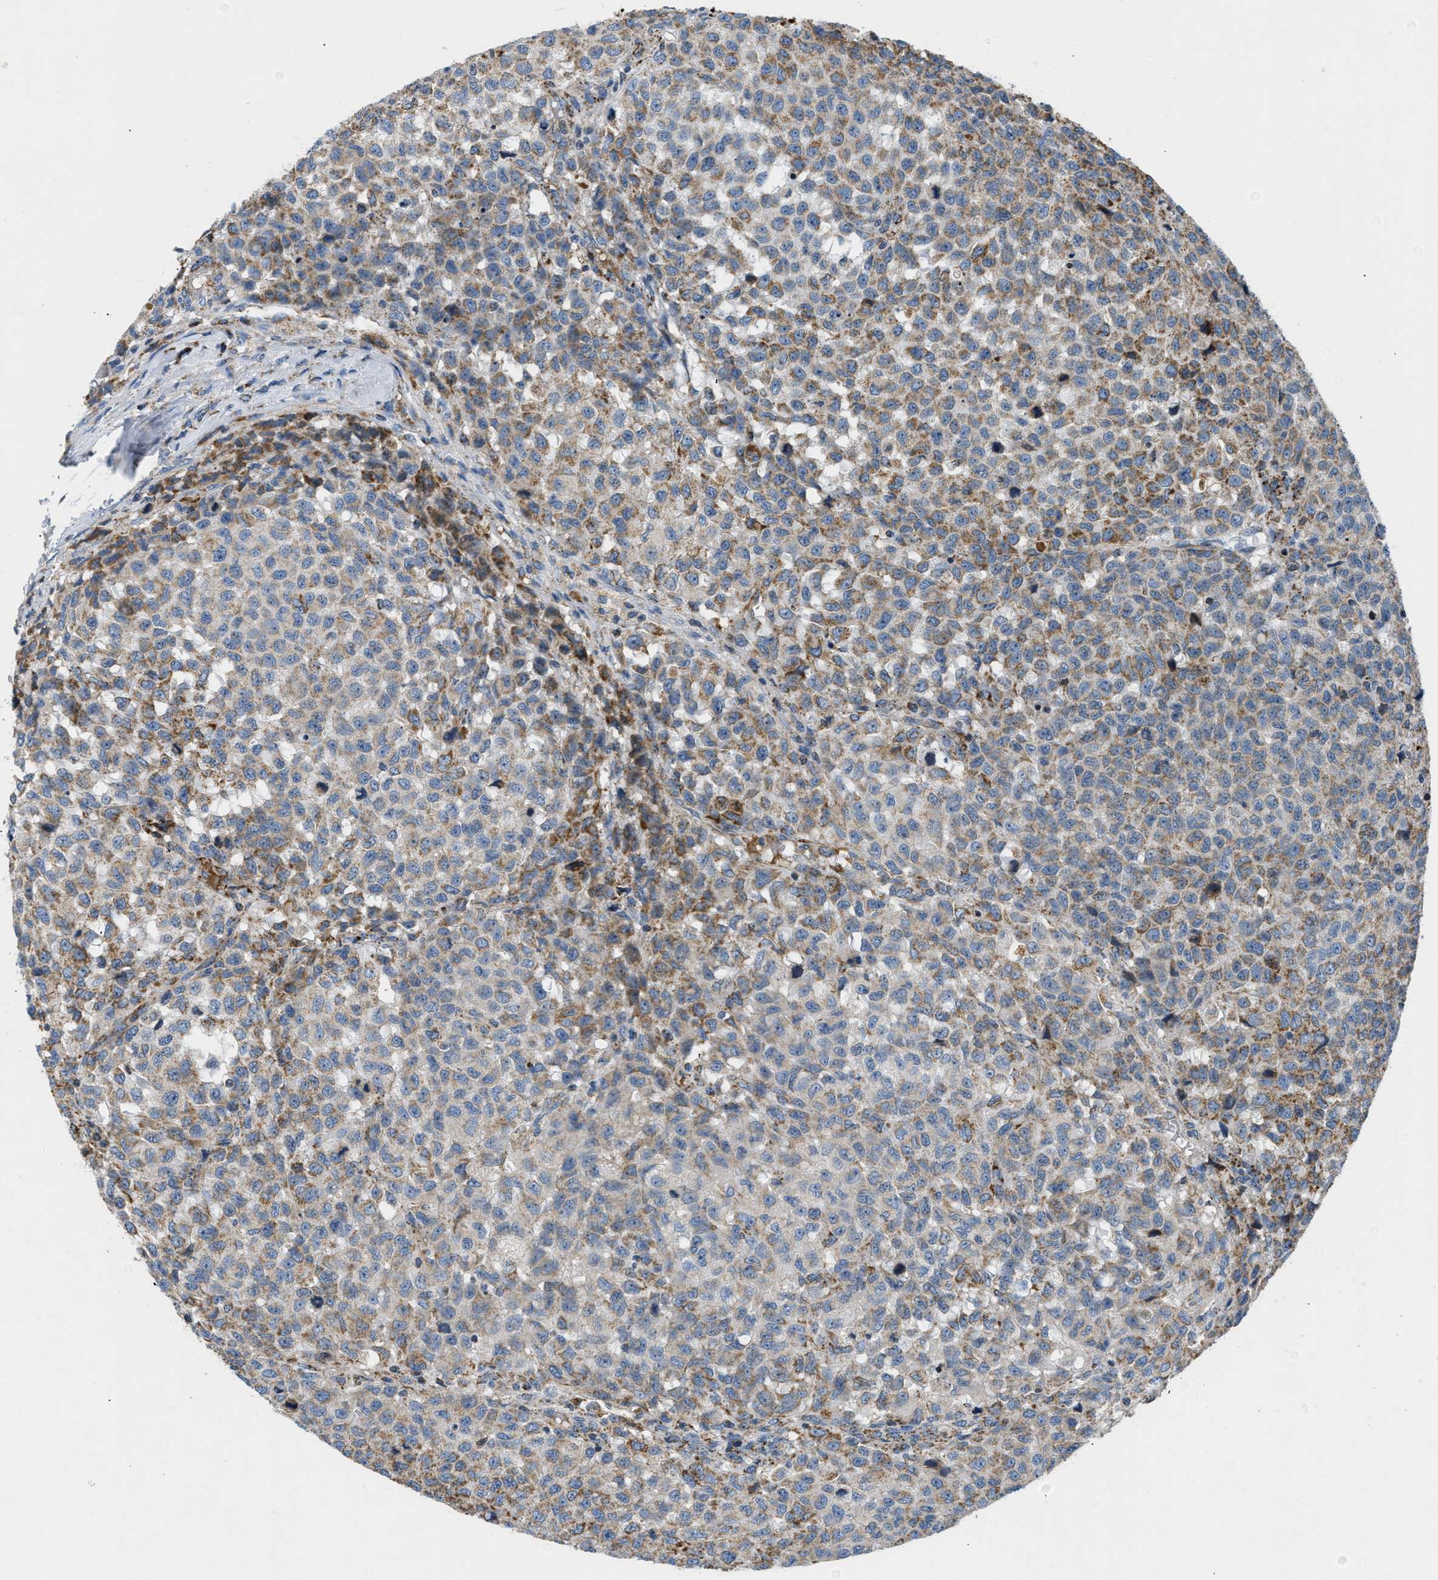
{"staining": {"intensity": "moderate", "quantity": ">75%", "location": "cytoplasmic/membranous"}, "tissue": "testis cancer", "cell_type": "Tumor cells", "image_type": "cancer", "snomed": [{"axis": "morphology", "description": "Seminoma, NOS"}, {"axis": "topography", "description": "Testis"}], "caption": "About >75% of tumor cells in human testis cancer (seminoma) exhibit moderate cytoplasmic/membranous protein expression as visualized by brown immunohistochemical staining.", "gene": "ACADVL", "patient": {"sex": "male", "age": 59}}